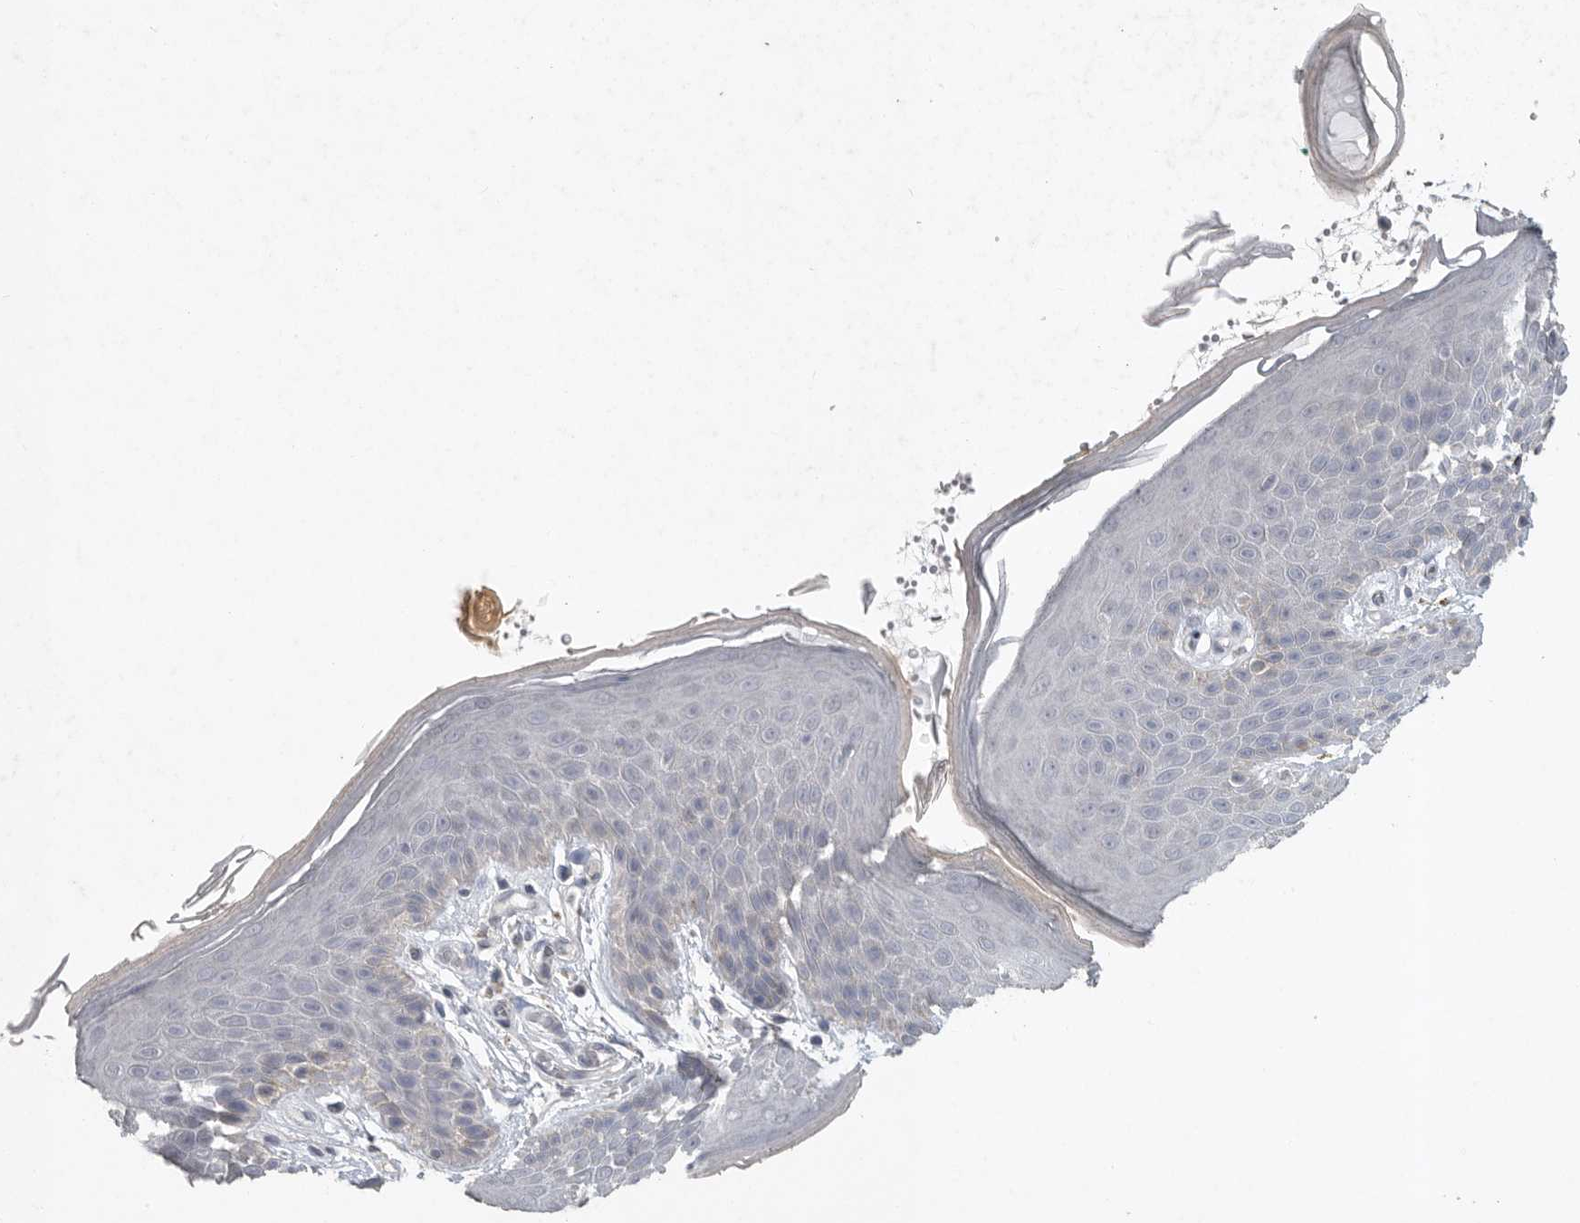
{"staining": {"intensity": "moderate", "quantity": "<25%", "location": "cytoplasmic/membranous"}, "tissue": "skin", "cell_type": "Epidermal cells", "image_type": "normal", "snomed": [{"axis": "morphology", "description": "Normal tissue, NOS"}, {"axis": "topography", "description": "Anal"}], "caption": "Protein positivity by immunohistochemistry shows moderate cytoplasmic/membranous positivity in about <25% of epidermal cells in unremarkable skin. The staining was performed using DAB (3,3'-diaminobenzidine) to visualize the protein expression in brown, while the nuclei were stained in blue with hematoxylin (Magnification: 20x).", "gene": "REG4", "patient": {"sex": "male", "age": 74}}